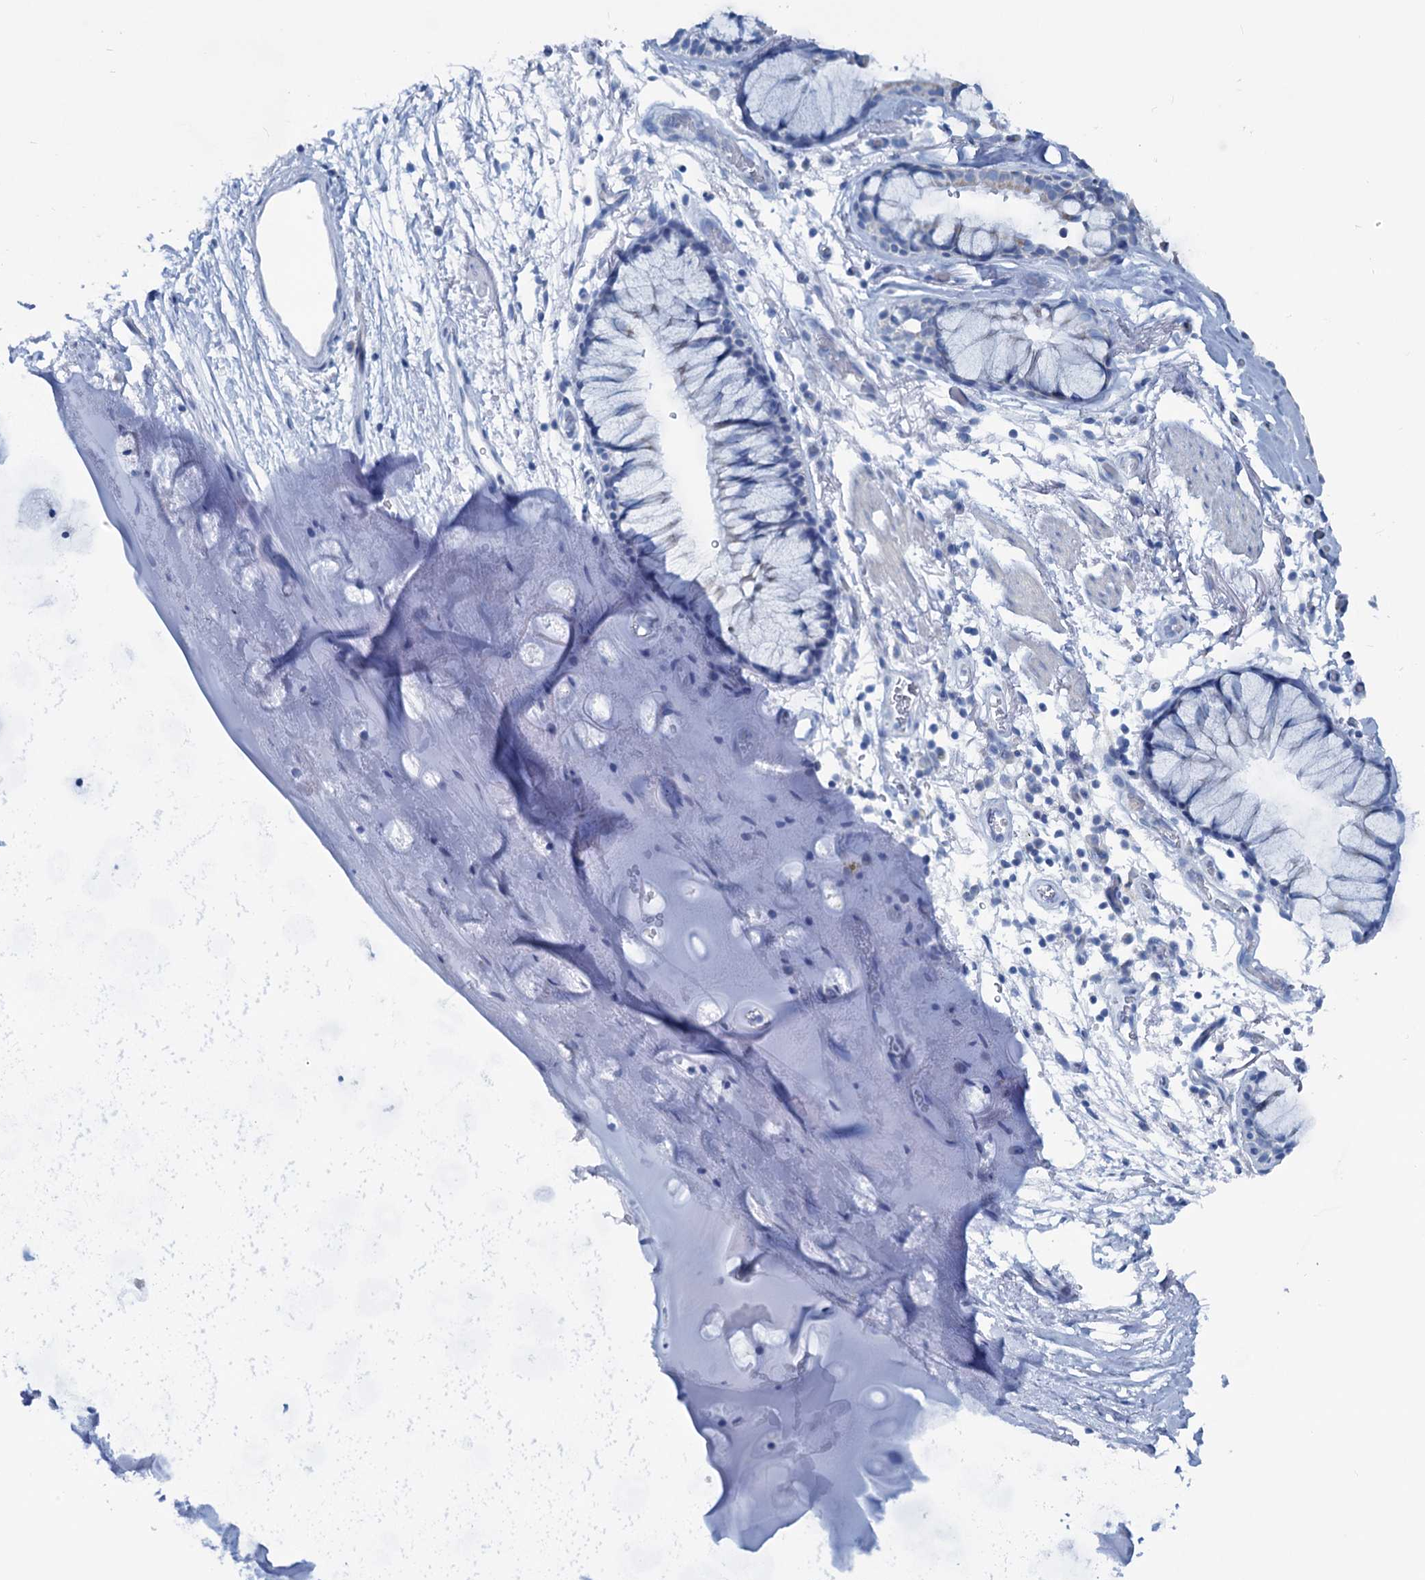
{"staining": {"intensity": "weak", "quantity": "<25%", "location": "cytoplasmic/membranous"}, "tissue": "bronchus", "cell_type": "Respiratory epithelial cells", "image_type": "normal", "snomed": [{"axis": "morphology", "description": "Normal tissue, NOS"}, {"axis": "topography", "description": "Bronchus"}], "caption": "Respiratory epithelial cells are negative for protein expression in normal human bronchus. Nuclei are stained in blue.", "gene": "SLC1A3", "patient": {"sex": "male", "age": 65}}